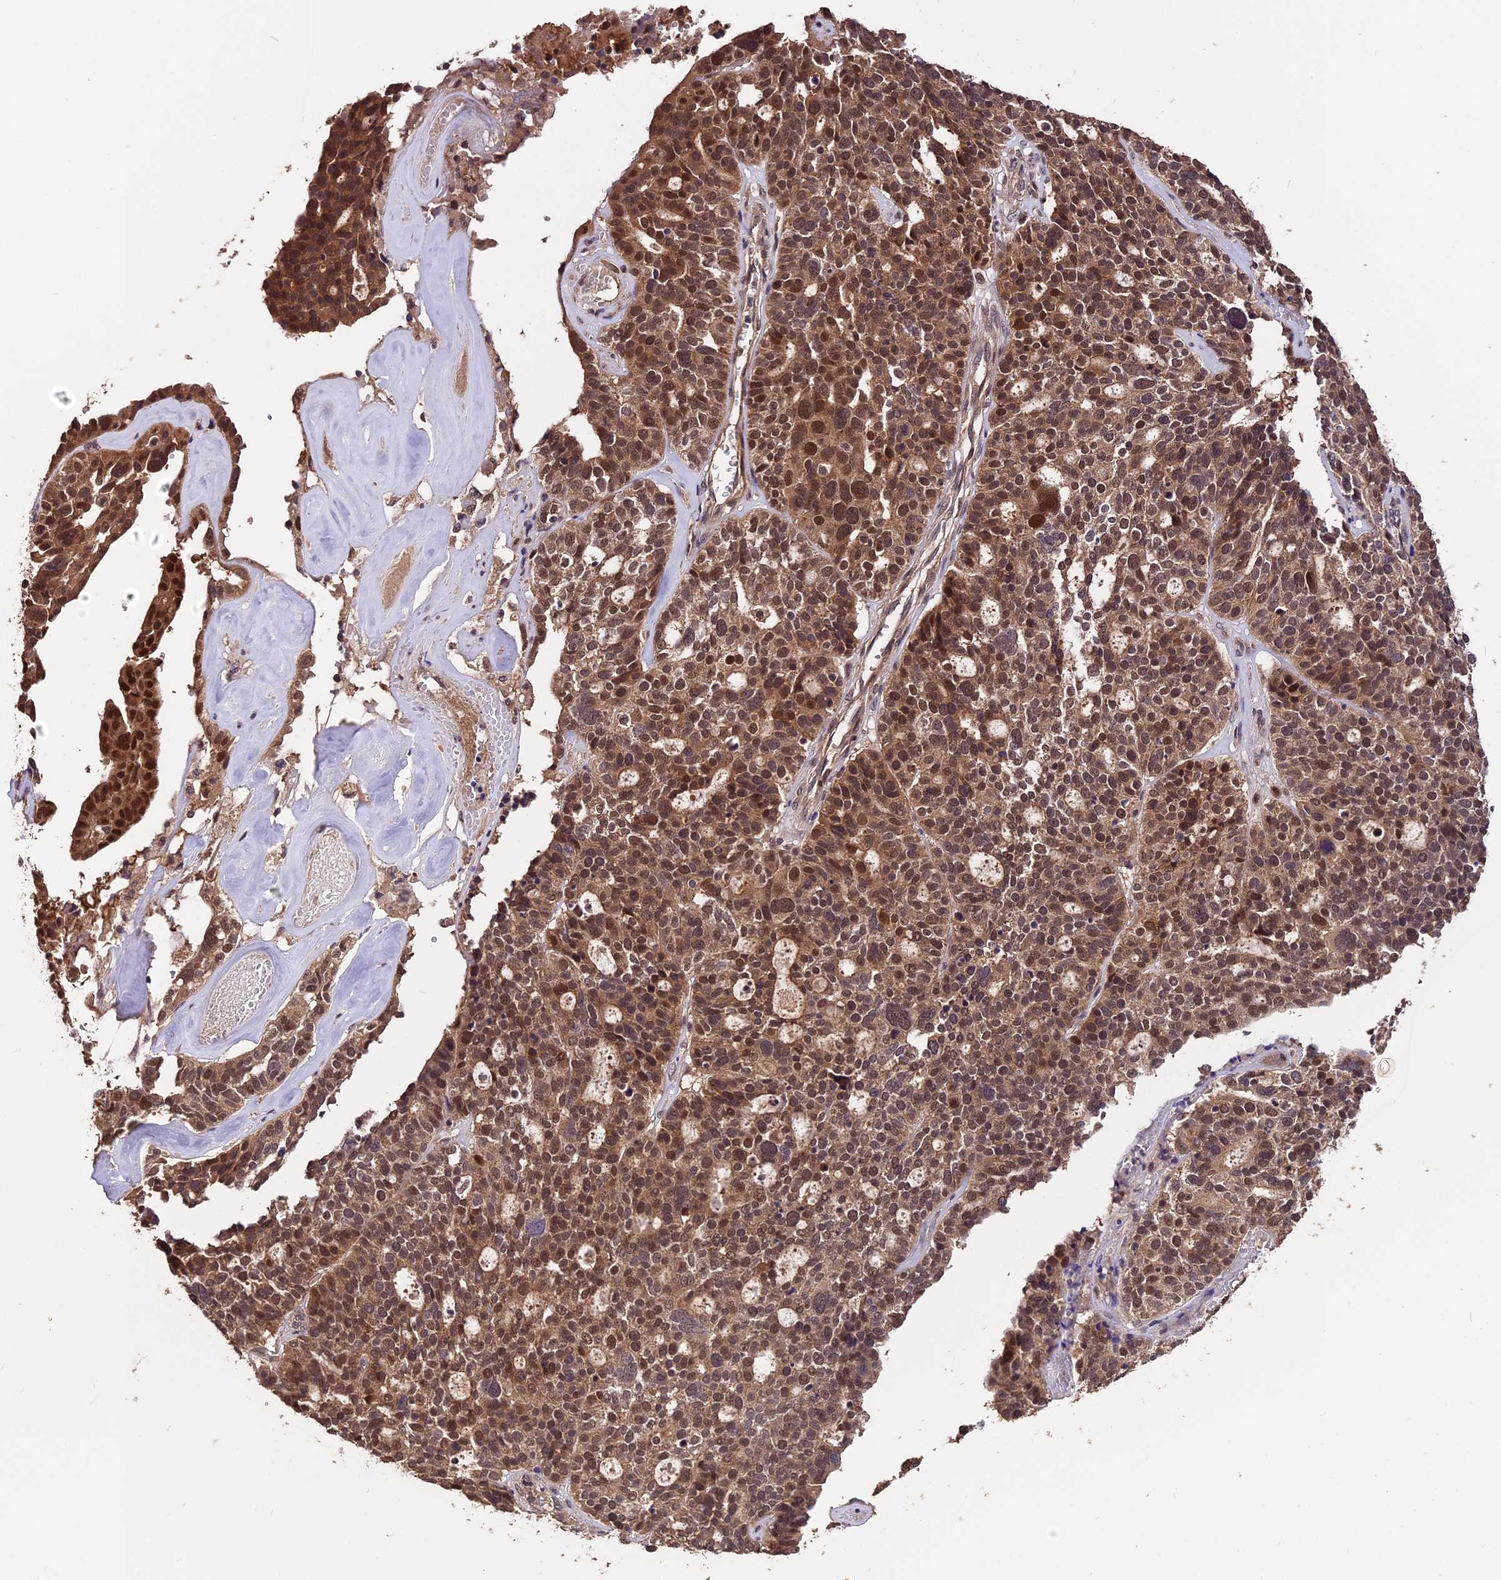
{"staining": {"intensity": "moderate", "quantity": ">75%", "location": "cytoplasmic/membranous,nuclear"}, "tissue": "ovarian cancer", "cell_type": "Tumor cells", "image_type": "cancer", "snomed": [{"axis": "morphology", "description": "Cystadenocarcinoma, serous, NOS"}, {"axis": "topography", "description": "Ovary"}], "caption": "Ovarian cancer stained with a protein marker demonstrates moderate staining in tumor cells.", "gene": "TRMT1", "patient": {"sex": "female", "age": 59}}